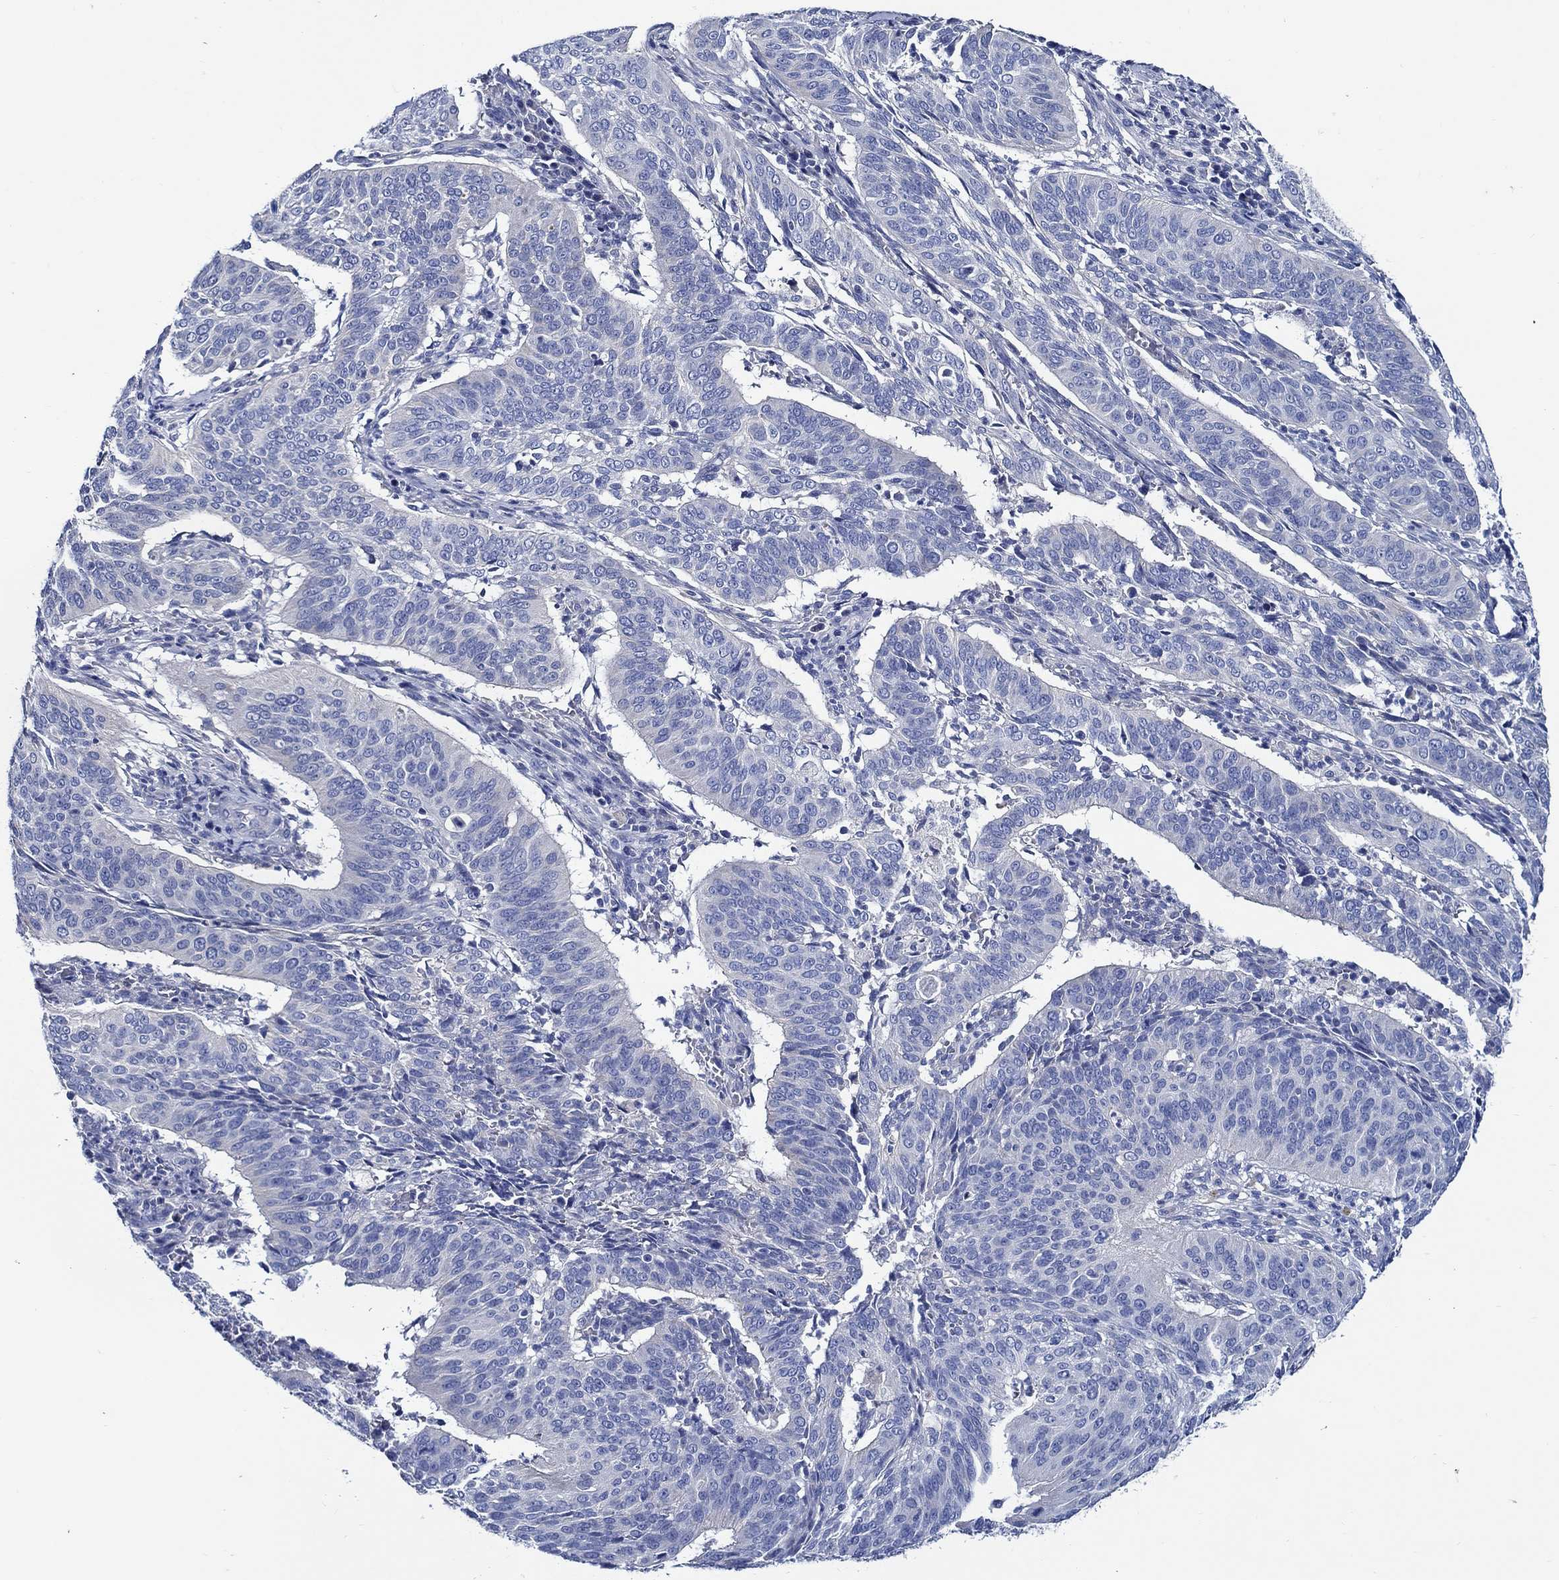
{"staining": {"intensity": "weak", "quantity": "<25%", "location": "cytoplasmic/membranous"}, "tissue": "cervical cancer", "cell_type": "Tumor cells", "image_type": "cancer", "snomed": [{"axis": "morphology", "description": "Normal tissue, NOS"}, {"axis": "morphology", "description": "Squamous cell carcinoma, NOS"}, {"axis": "topography", "description": "Cervix"}], "caption": "Immunohistochemistry image of neoplastic tissue: cervical squamous cell carcinoma stained with DAB exhibits no significant protein staining in tumor cells.", "gene": "SKOR1", "patient": {"sex": "female", "age": 39}}